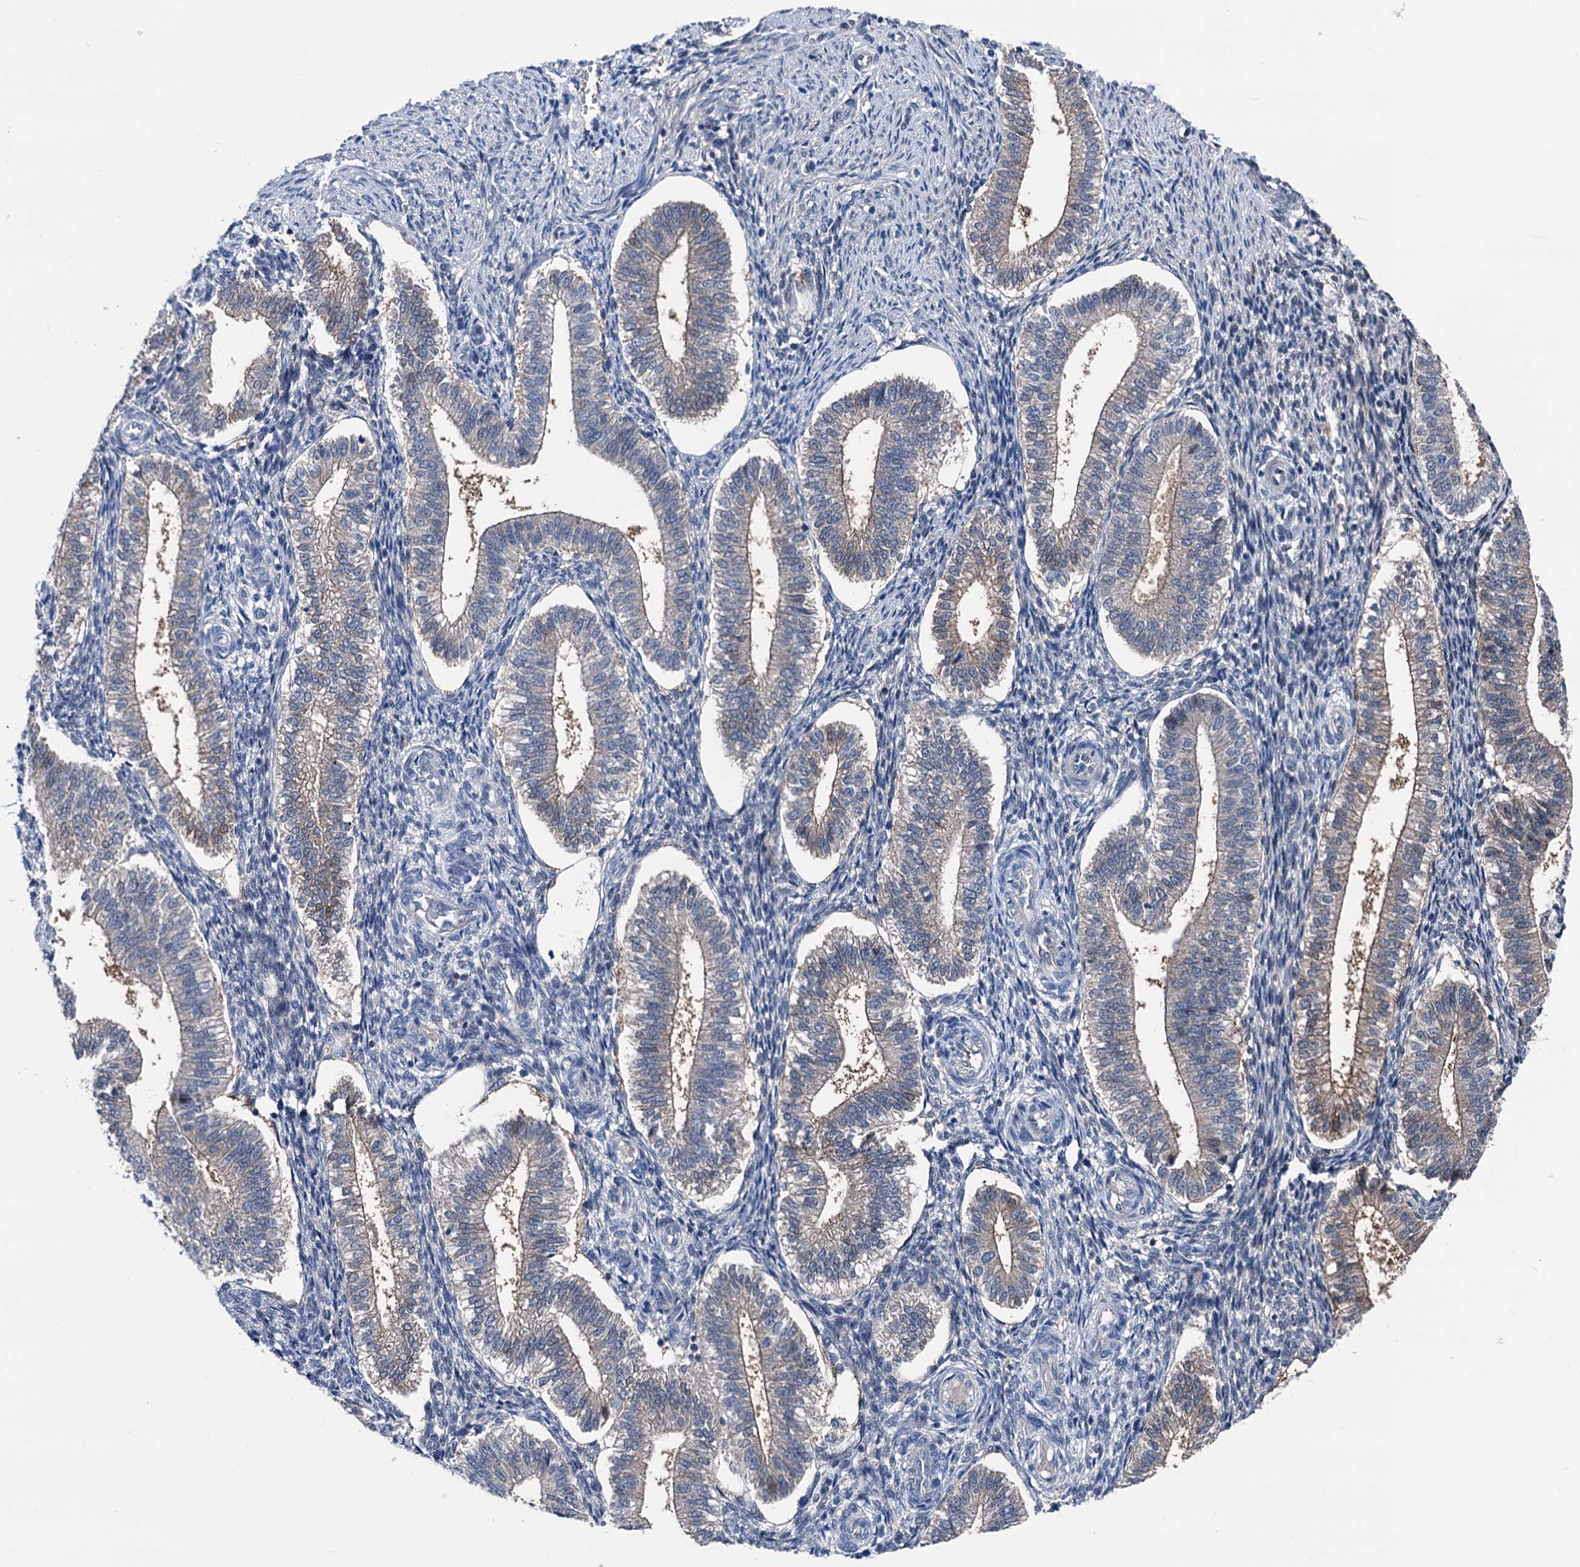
{"staining": {"intensity": "negative", "quantity": "none", "location": "none"}, "tissue": "endometrium", "cell_type": "Cells in endometrial stroma", "image_type": "normal", "snomed": [{"axis": "morphology", "description": "Normal tissue, NOS"}, {"axis": "topography", "description": "Endometrium"}], "caption": "High magnification brightfield microscopy of normal endometrium stained with DAB (brown) and counterstained with hematoxylin (blue): cells in endometrial stroma show no significant expression. The staining is performed using DAB brown chromogen with nuclei counter-stained in using hematoxylin.", "gene": "GLO1", "patient": {"sex": "female", "age": 25}}